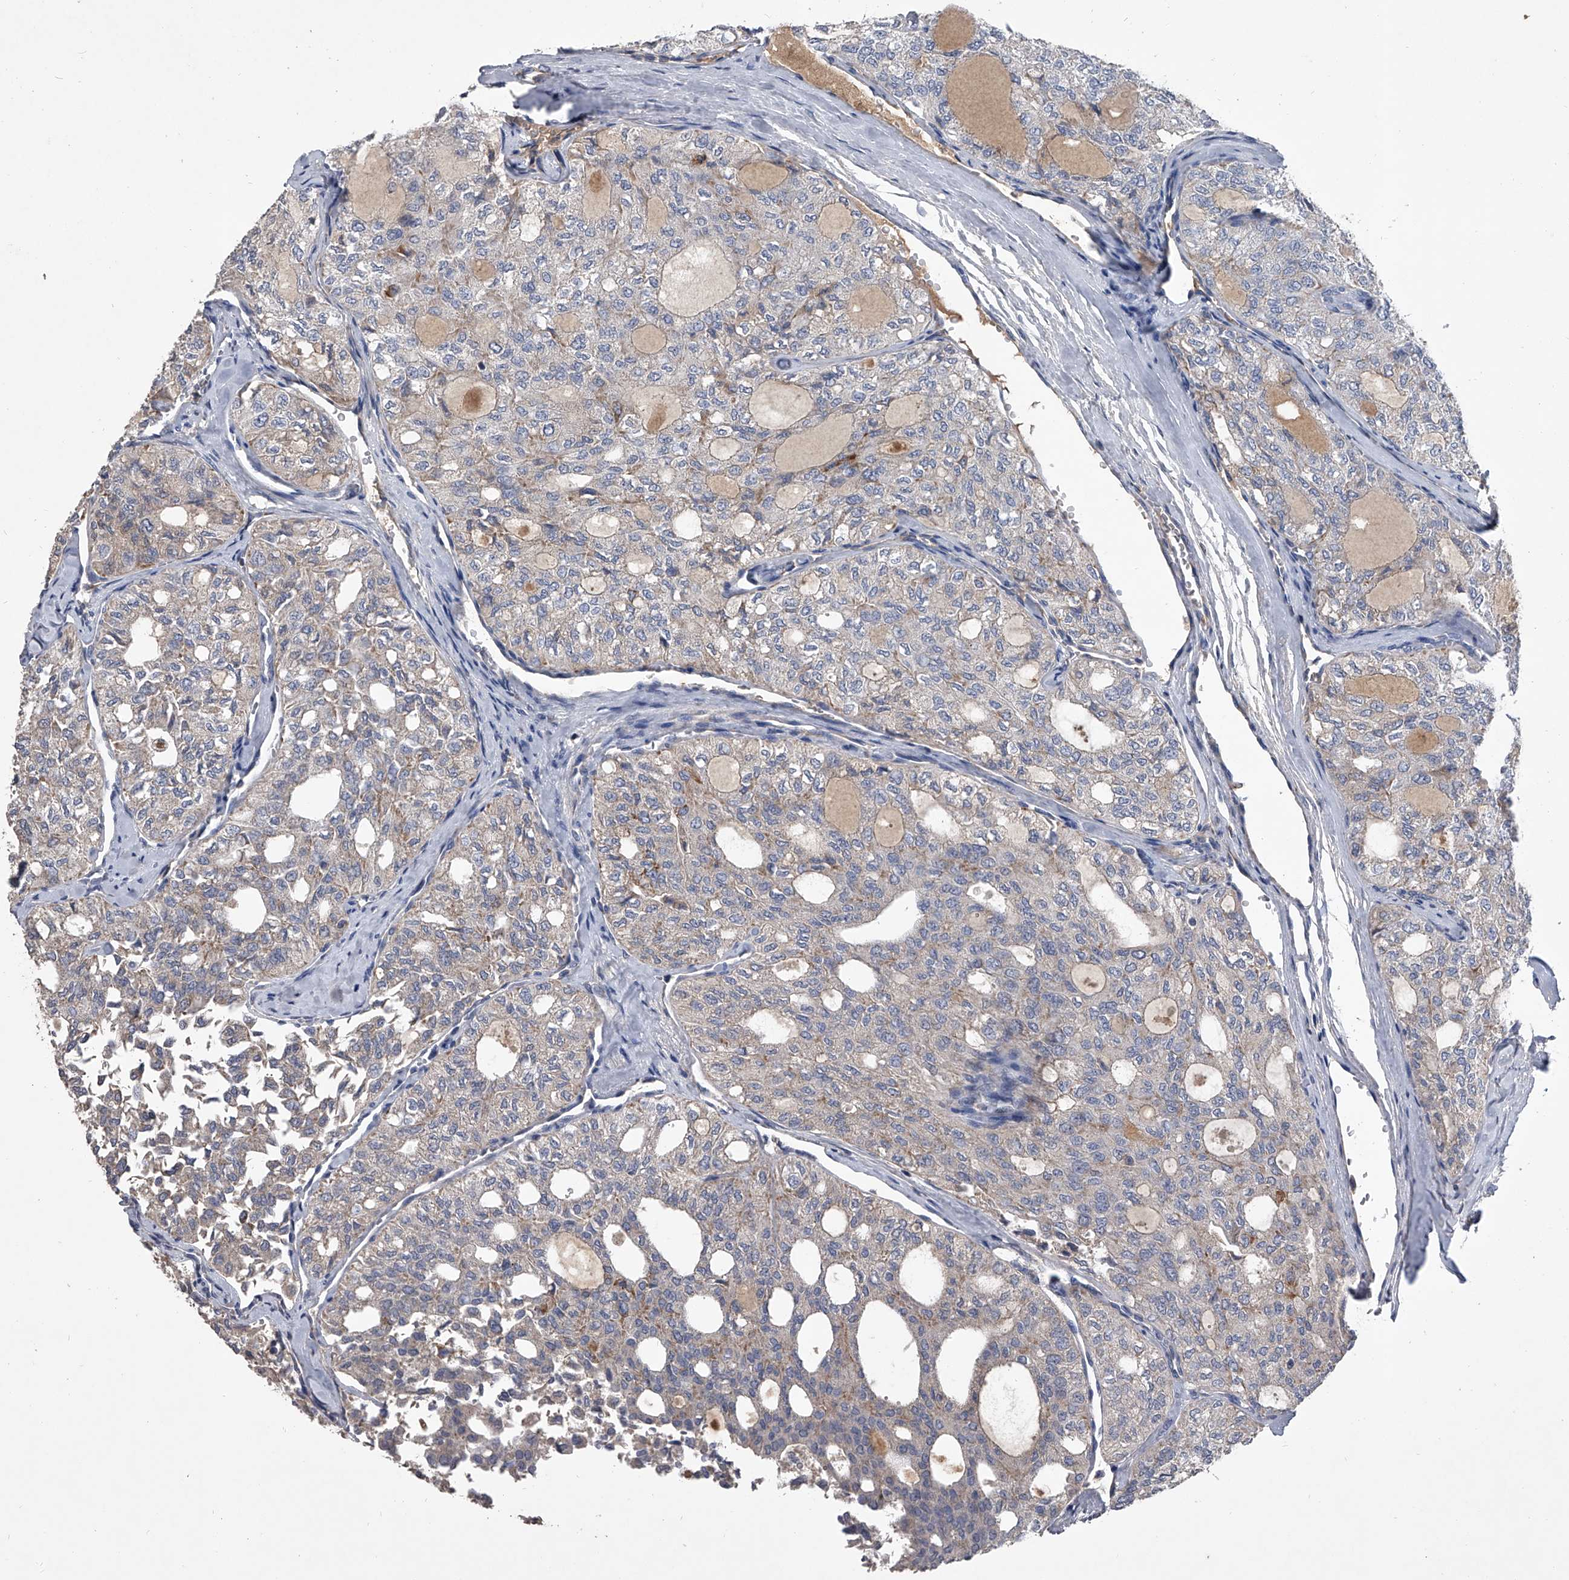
{"staining": {"intensity": "weak", "quantity": "<25%", "location": "cytoplasmic/membranous"}, "tissue": "thyroid cancer", "cell_type": "Tumor cells", "image_type": "cancer", "snomed": [{"axis": "morphology", "description": "Follicular adenoma carcinoma, NOS"}, {"axis": "topography", "description": "Thyroid gland"}], "caption": "Human thyroid cancer (follicular adenoma carcinoma) stained for a protein using immunohistochemistry exhibits no positivity in tumor cells.", "gene": "NRP1", "patient": {"sex": "male", "age": 75}}